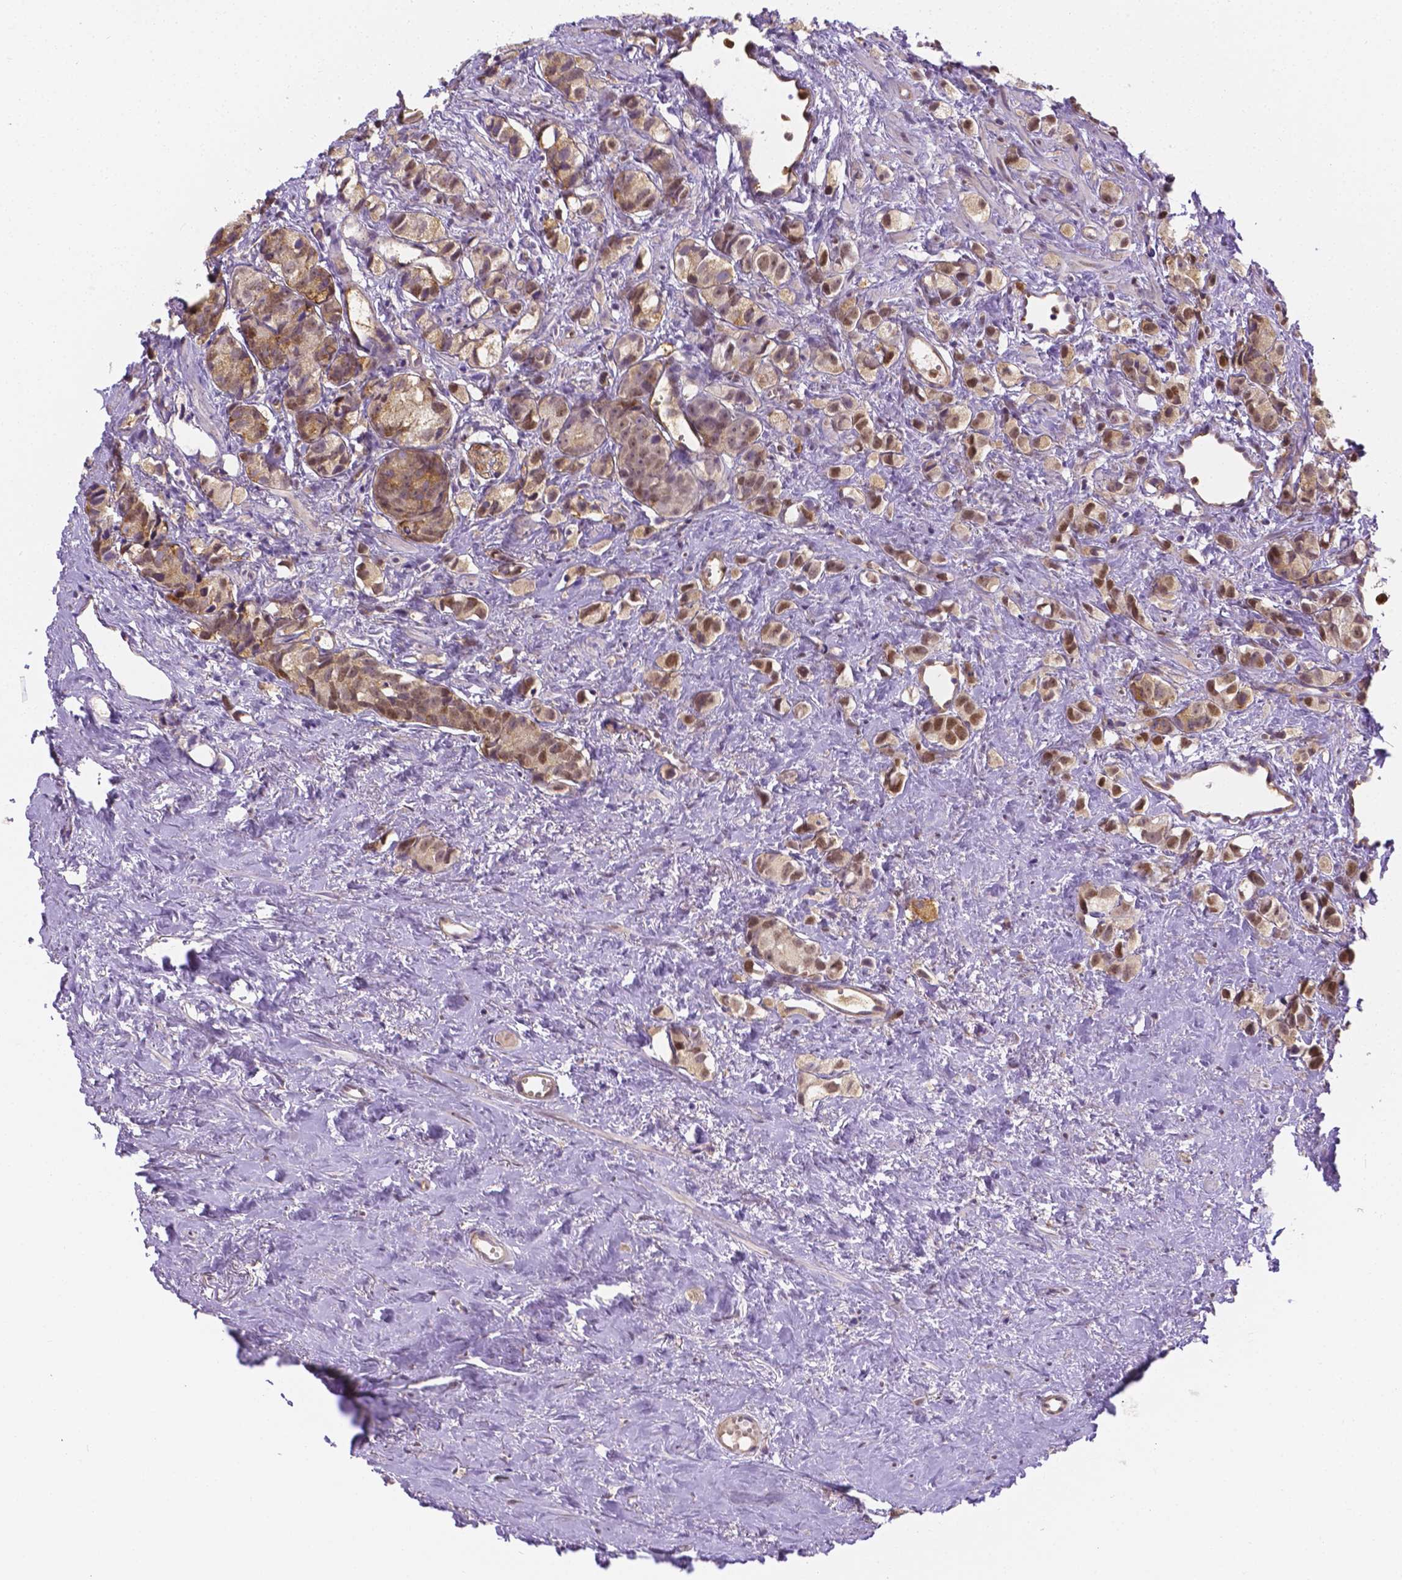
{"staining": {"intensity": "weak", "quantity": ">75%", "location": "nuclear"}, "tissue": "prostate cancer", "cell_type": "Tumor cells", "image_type": "cancer", "snomed": [{"axis": "morphology", "description": "Adenocarcinoma, High grade"}, {"axis": "topography", "description": "Prostate"}], "caption": "High-magnification brightfield microscopy of prostate cancer (adenocarcinoma (high-grade)) stained with DAB (brown) and counterstained with hematoxylin (blue). tumor cells exhibit weak nuclear staining is seen in approximately>75% of cells. Nuclei are stained in blue.", "gene": "ZNRD2", "patient": {"sex": "male", "age": 81}}